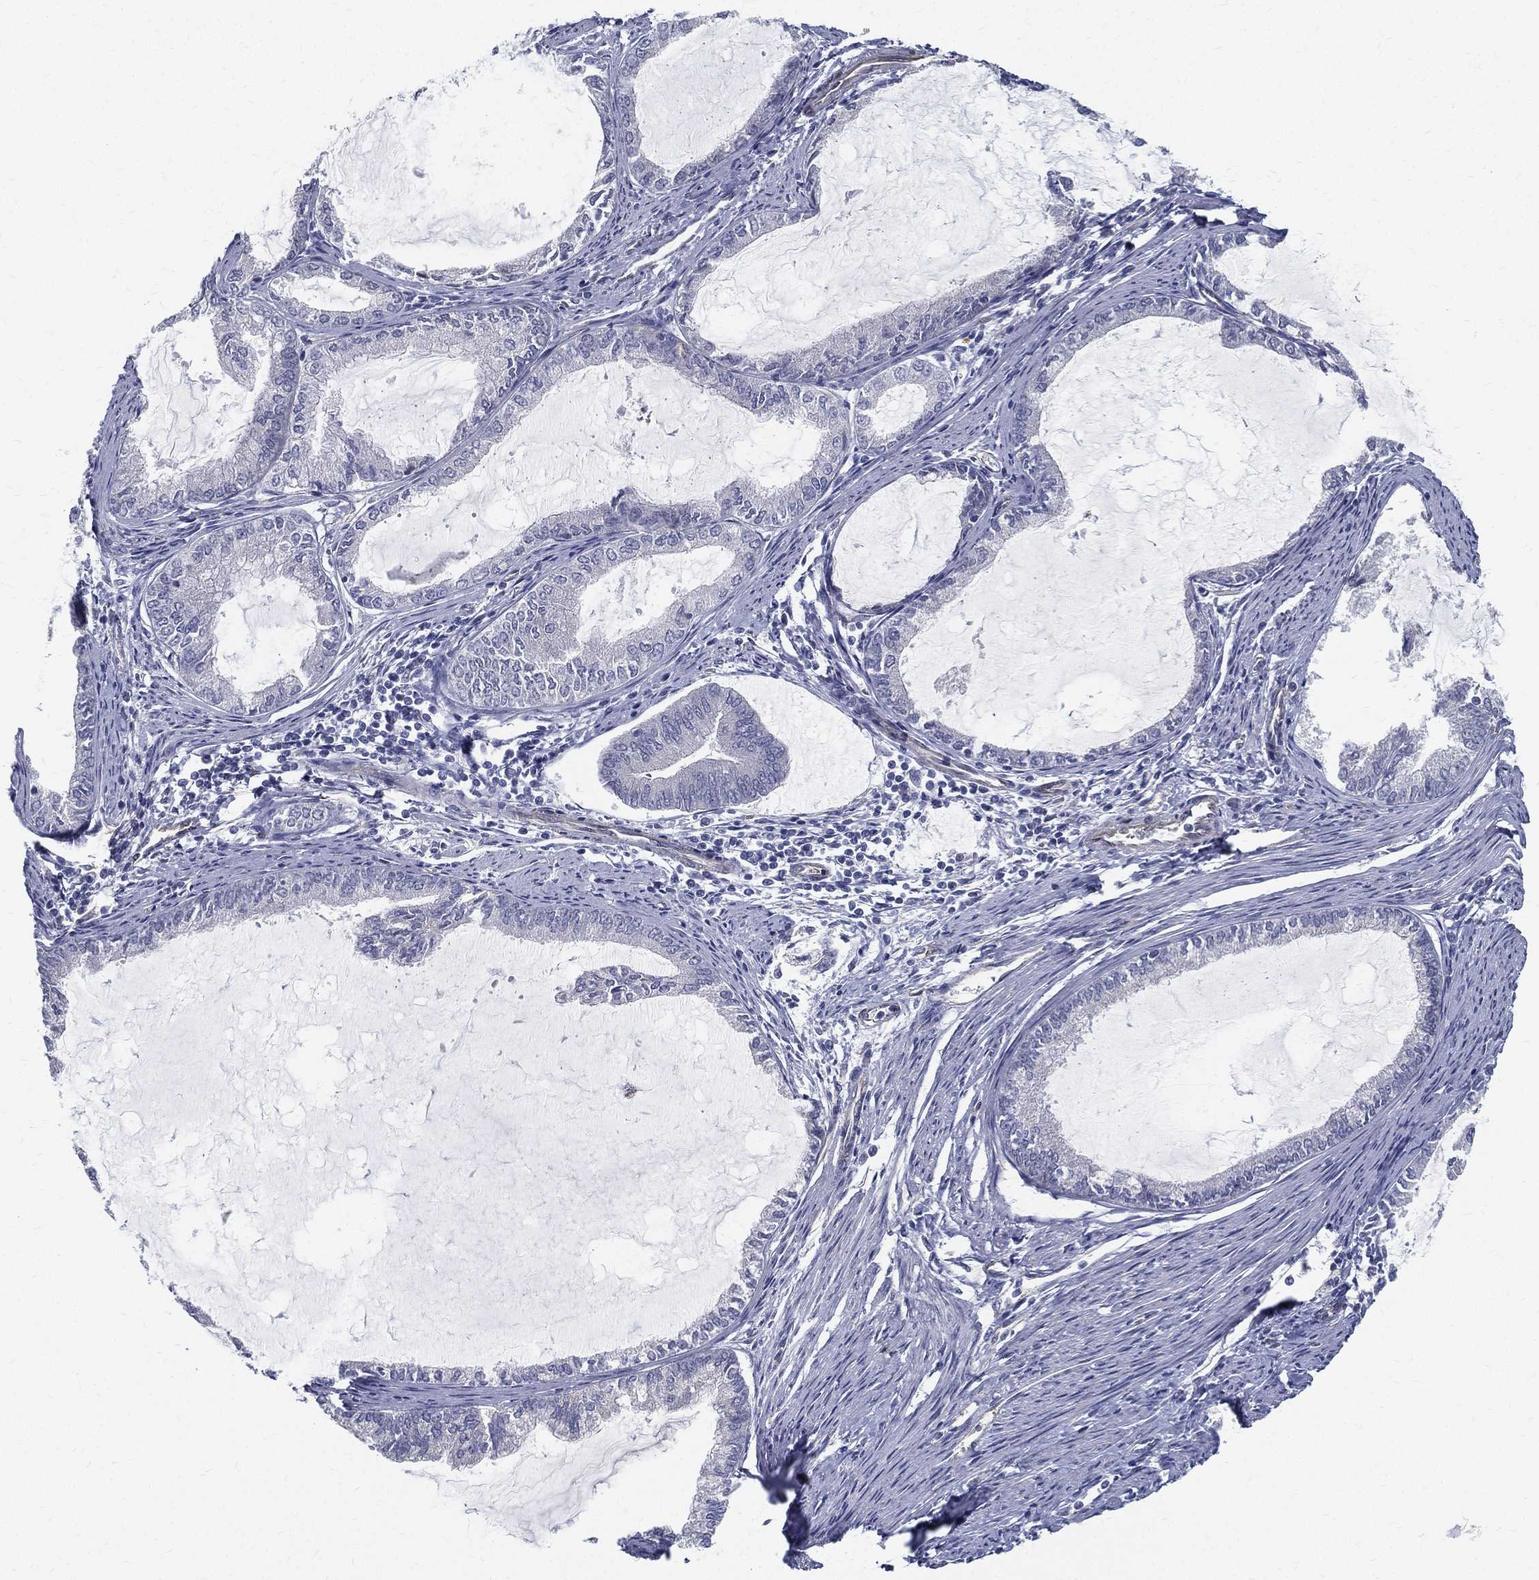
{"staining": {"intensity": "negative", "quantity": "none", "location": "none"}, "tissue": "endometrial cancer", "cell_type": "Tumor cells", "image_type": "cancer", "snomed": [{"axis": "morphology", "description": "Adenocarcinoma, NOS"}, {"axis": "topography", "description": "Endometrium"}], "caption": "Immunohistochemistry (IHC) image of human adenocarcinoma (endometrial) stained for a protein (brown), which reveals no expression in tumor cells.", "gene": "LRRC56", "patient": {"sex": "female", "age": 86}}